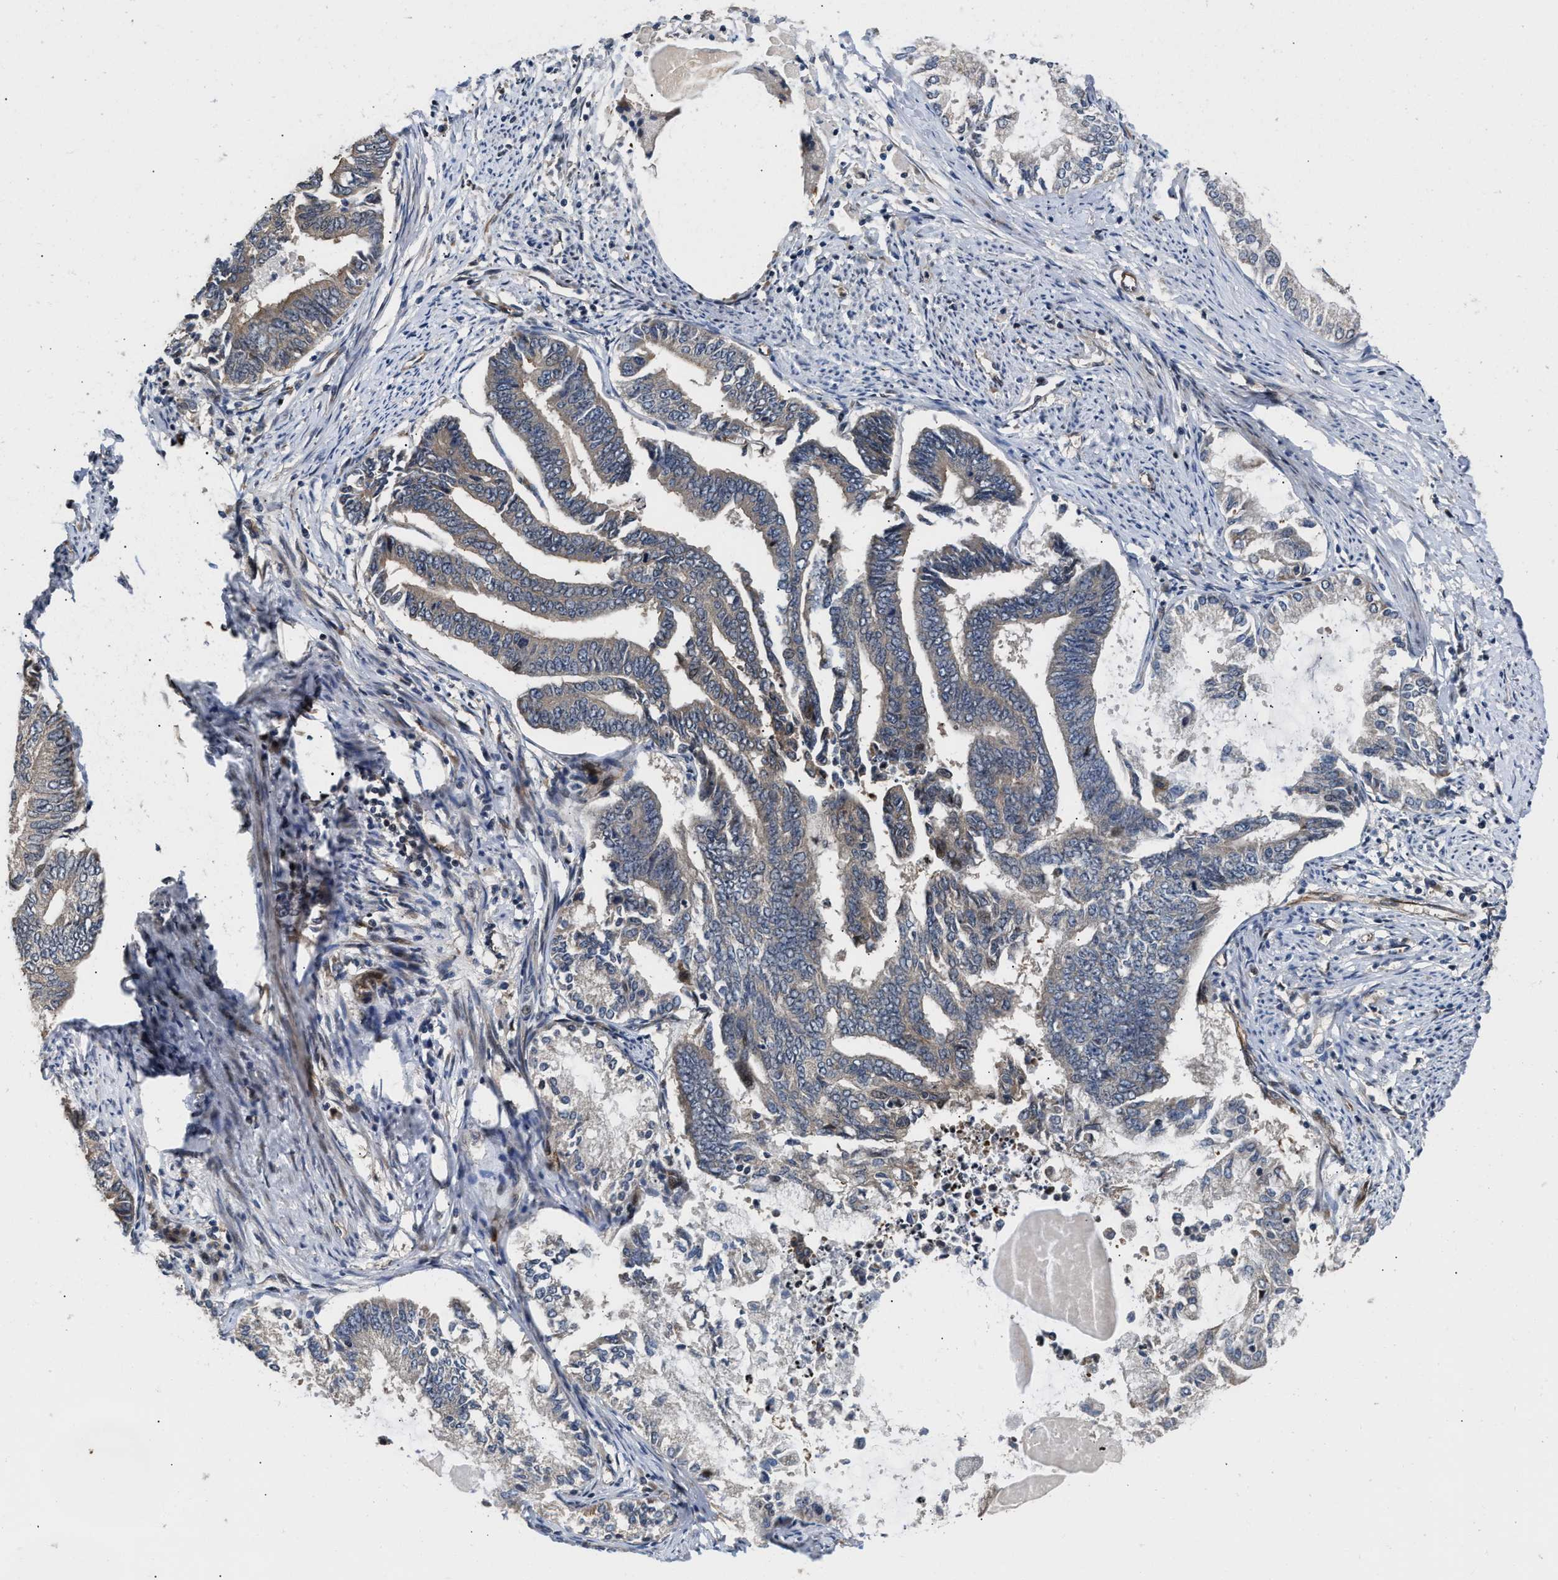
{"staining": {"intensity": "weak", "quantity": "<25%", "location": "cytoplasmic/membranous"}, "tissue": "endometrial cancer", "cell_type": "Tumor cells", "image_type": "cancer", "snomed": [{"axis": "morphology", "description": "Adenocarcinoma, NOS"}, {"axis": "topography", "description": "Endometrium"}], "caption": "This is a histopathology image of immunohistochemistry staining of adenocarcinoma (endometrial), which shows no expression in tumor cells. (Immunohistochemistry (ihc), brightfield microscopy, high magnification).", "gene": "ALDH3A2", "patient": {"sex": "female", "age": 86}}